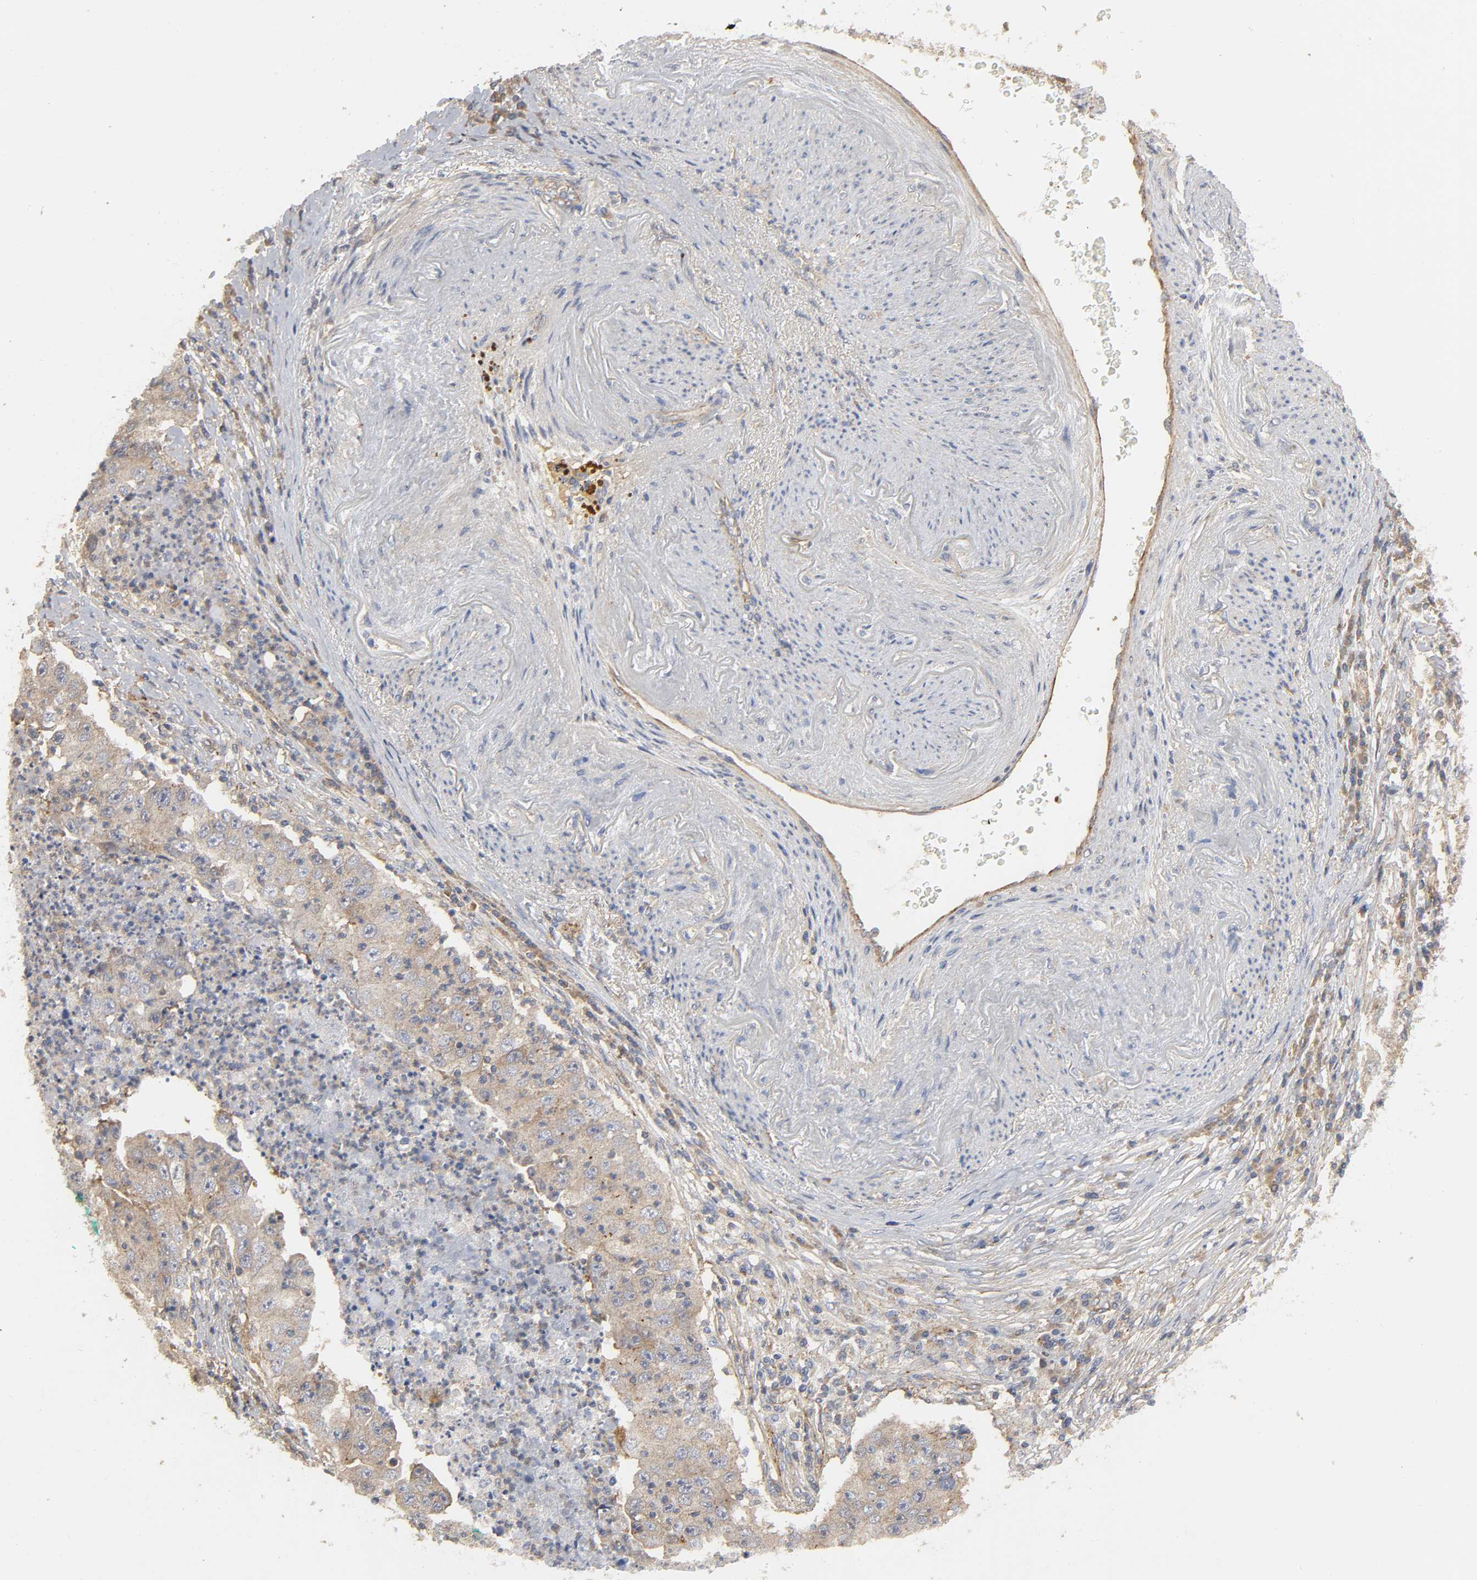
{"staining": {"intensity": "moderate", "quantity": ">75%", "location": "cytoplasmic/membranous"}, "tissue": "lung cancer", "cell_type": "Tumor cells", "image_type": "cancer", "snomed": [{"axis": "morphology", "description": "Squamous cell carcinoma, NOS"}, {"axis": "topography", "description": "Lung"}], "caption": "An image of human lung cancer stained for a protein demonstrates moderate cytoplasmic/membranous brown staining in tumor cells. Immunohistochemistry (ihc) stains the protein in brown and the nuclei are stained blue.", "gene": "SH3GLB1", "patient": {"sex": "male", "age": 64}}